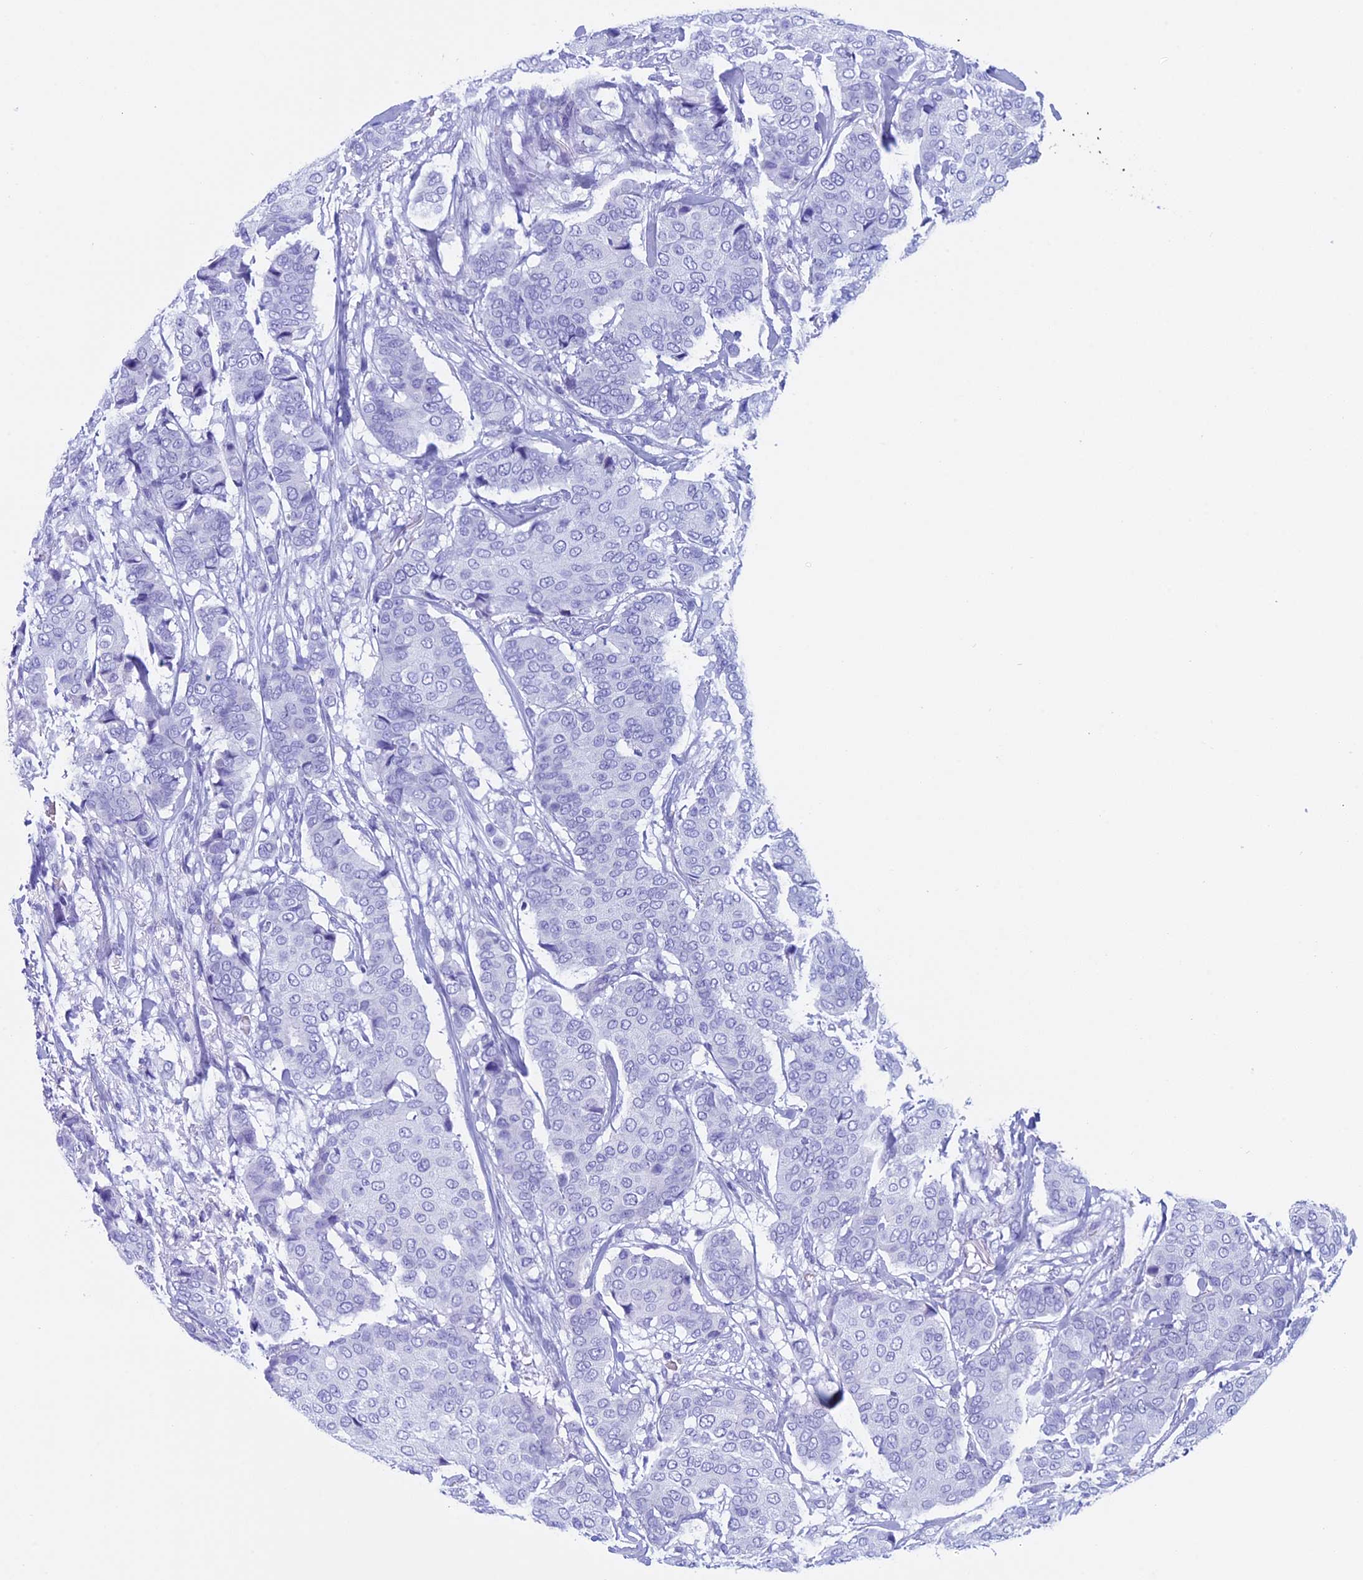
{"staining": {"intensity": "negative", "quantity": "none", "location": "none"}, "tissue": "breast cancer", "cell_type": "Tumor cells", "image_type": "cancer", "snomed": [{"axis": "morphology", "description": "Duct carcinoma"}, {"axis": "topography", "description": "Breast"}], "caption": "Immunohistochemistry of human invasive ductal carcinoma (breast) shows no expression in tumor cells. (Immunohistochemistry (ihc), brightfield microscopy, high magnification).", "gene": "FAM169A", "patient": {"sex": "female", "age": 75}}